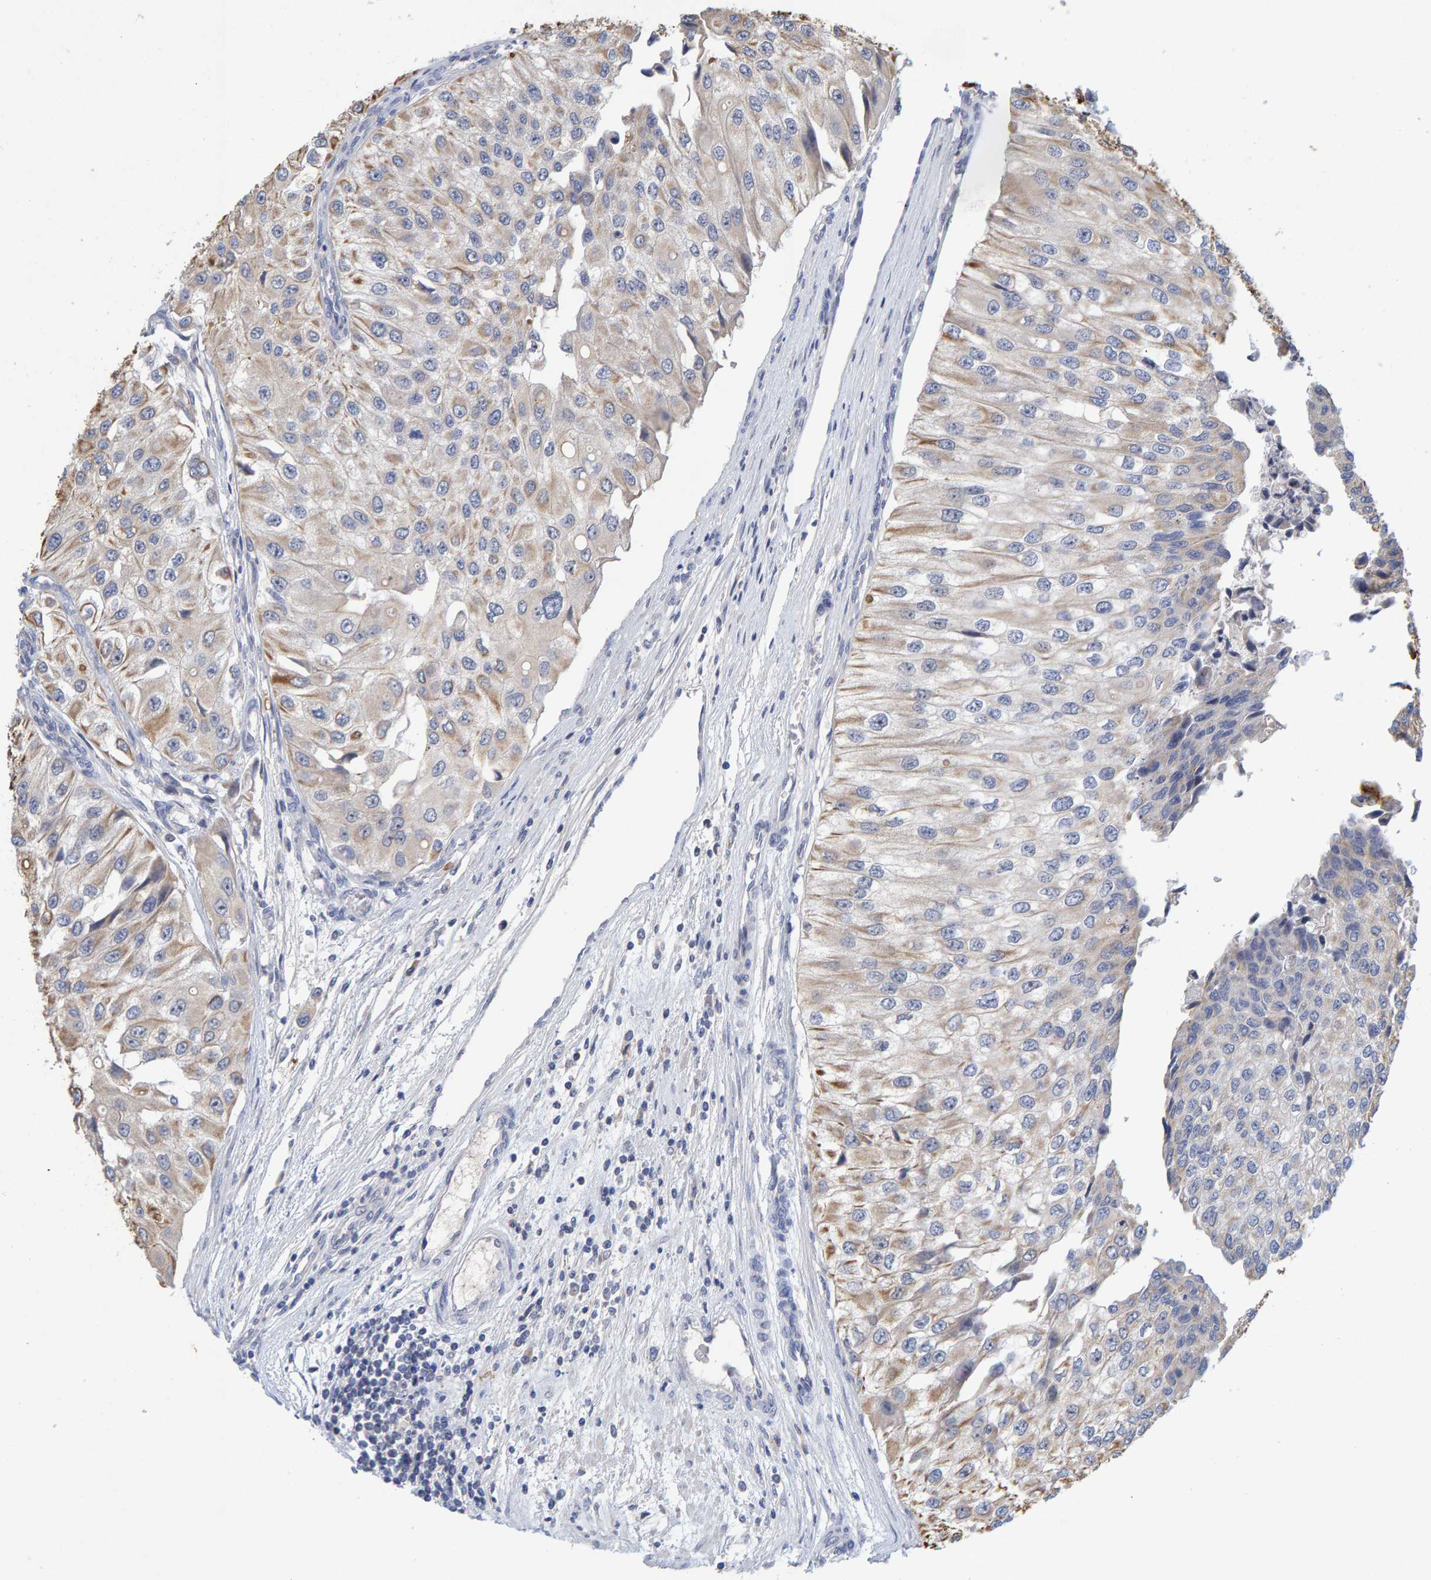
{"staining": {"intensity": "weak", "quantity": "<25%", "location": "cytoplasmic/membranous"}, "tissue": "urothelial cancer", "cell_type": "Tumor cells", "image_type": "cancer", "snomed": [{"axis": "morphology", "description": "Urothelial carcinoma, High grade"}, {"axis": "topography", "description": "Kidney"}, {"axis": "topography", "description": "Urinary bladder"}], "caption": "The photomicrograph reveals no staining of tumor cells in urothelial carcinoma (high-grade).", "gene": "ZNF77", "patient": {"sex": "male", "age": 77}}